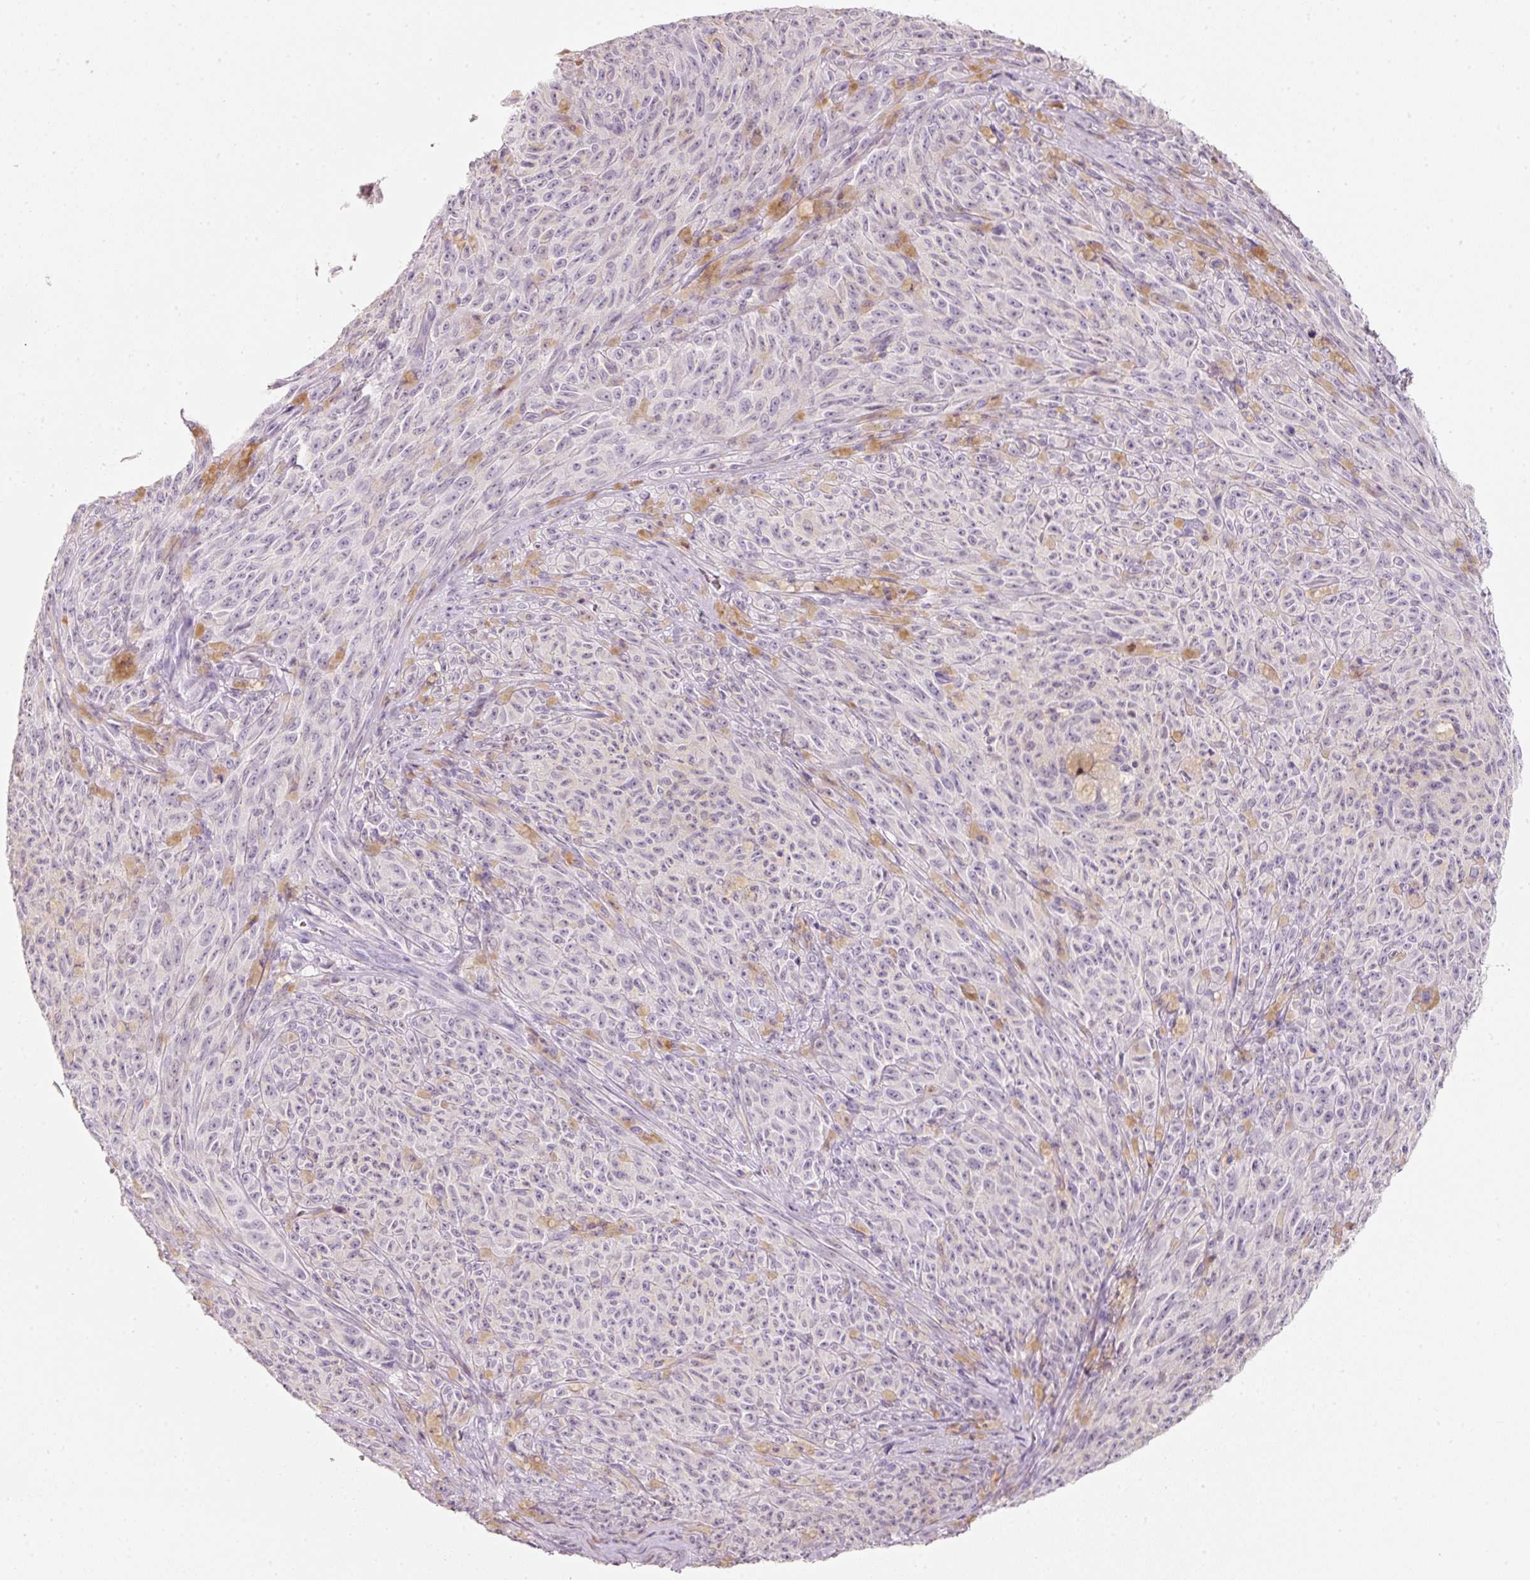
{"staining": {"intensity": "negative", "quantity": "none", "location": "none"}, "tissue": "melanoma", "cell_type": "Tumor cells", "image_type": "cancer", "snomed": [{"axis": "morphology", "description": "Malignant melanoma, NOS"}, {"axis": "topography", "description": "Skin"}], "caption": "Immunohistochemistry micrograph of melanoma stained for a protein (brown), which demonstrates no positivity in tumor cells.", "gene": "ENSG00000206549", "patient": {"sex": "female", "age": 82}}